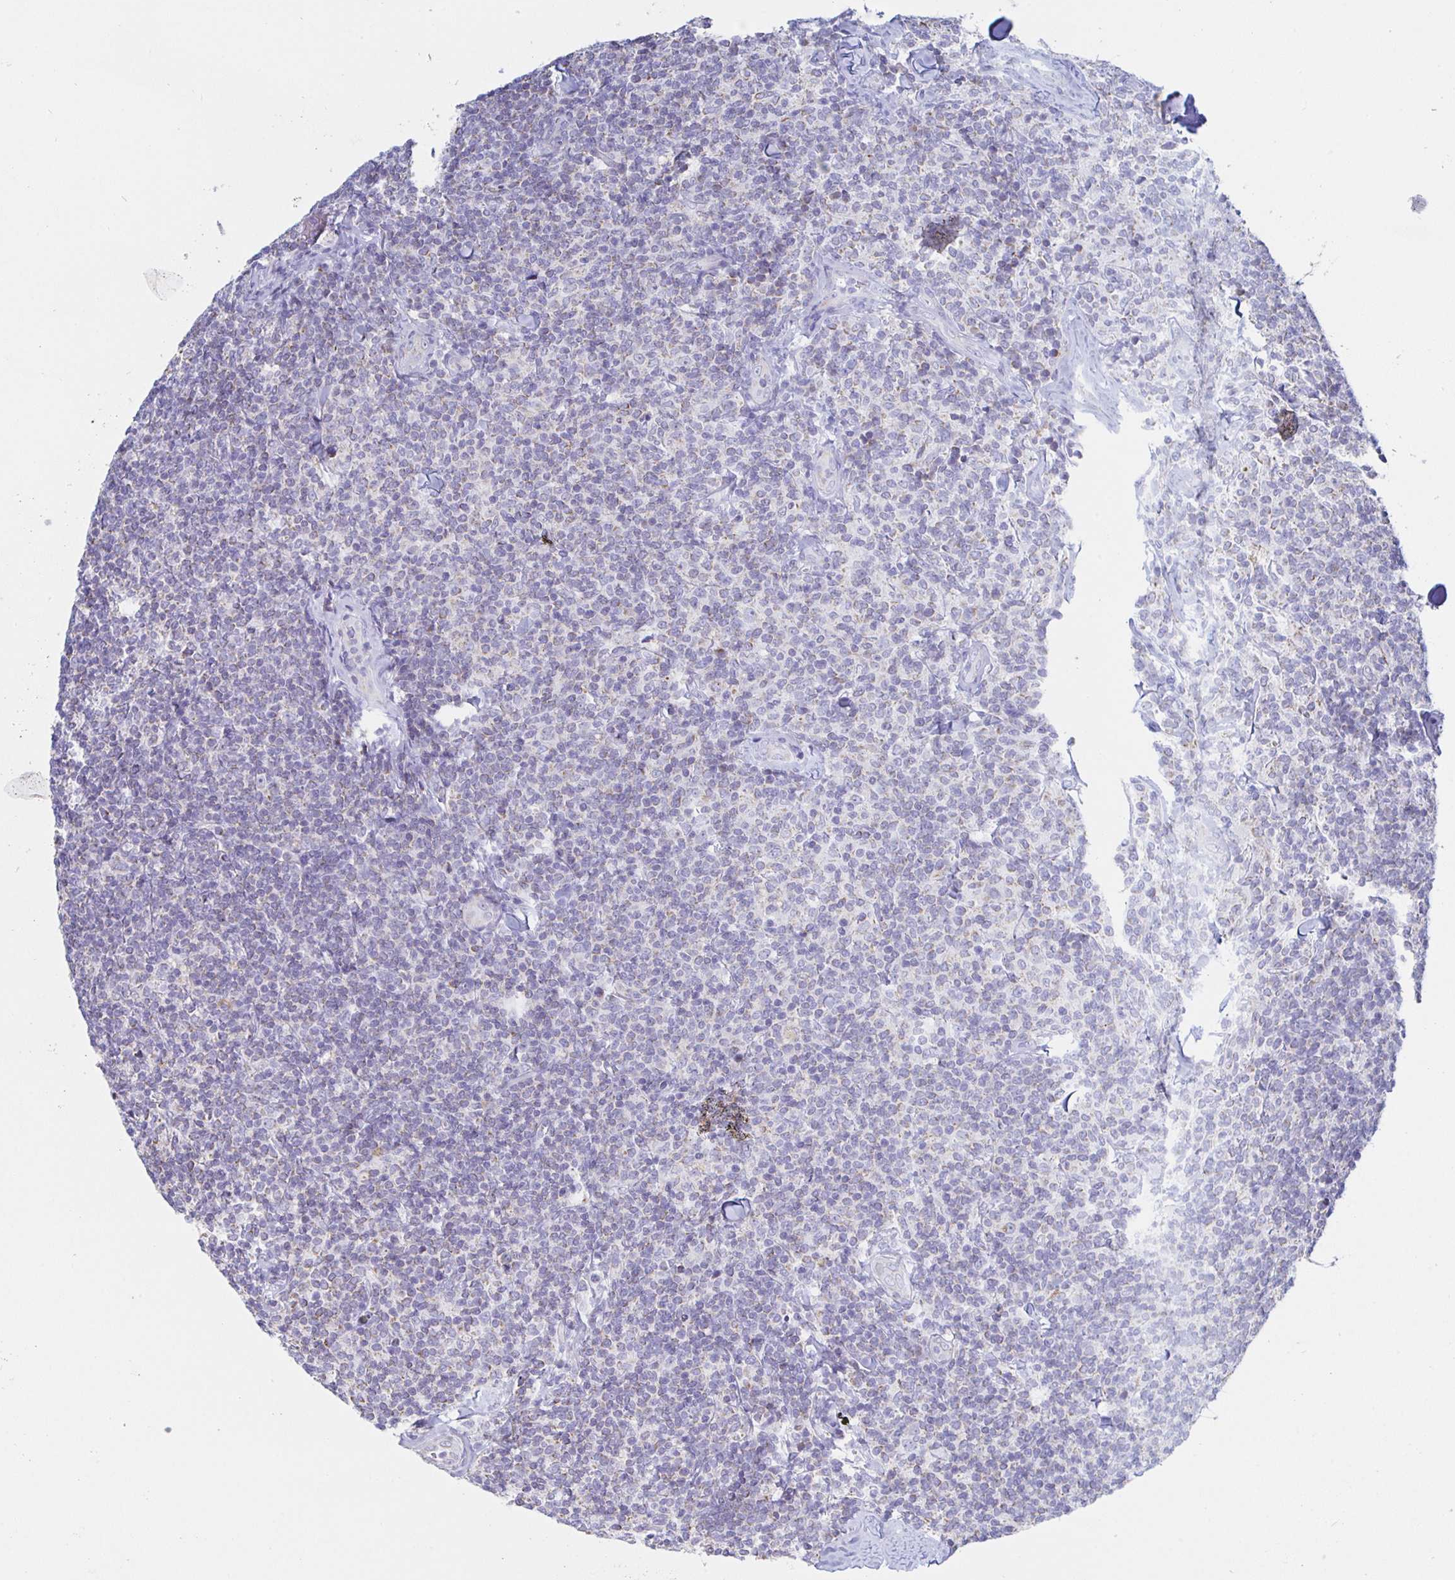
{"staining": {"intensity": "weak", "quantity": "25%-75%", "location": "cytoplasmic/membranous"}, "tissue": "lymphoma", "cell_type": "Tumor cells", "image_type": "cancer", "snomed": [{"axis": "morphology", "description": "Malignant lymphoma, non-Hodgkin's type, Low grade"}, {"axis": "topography", "description": "Lymph node"}], "caption": "There is low levels of weak cytoplasmic/membranous positivity in tumor cells of lymphoma, as demonstrated by immunohistochemical staining (brown color).", "gene": "SYNGR4", "patient": {"sex": "female", "age": 56}}